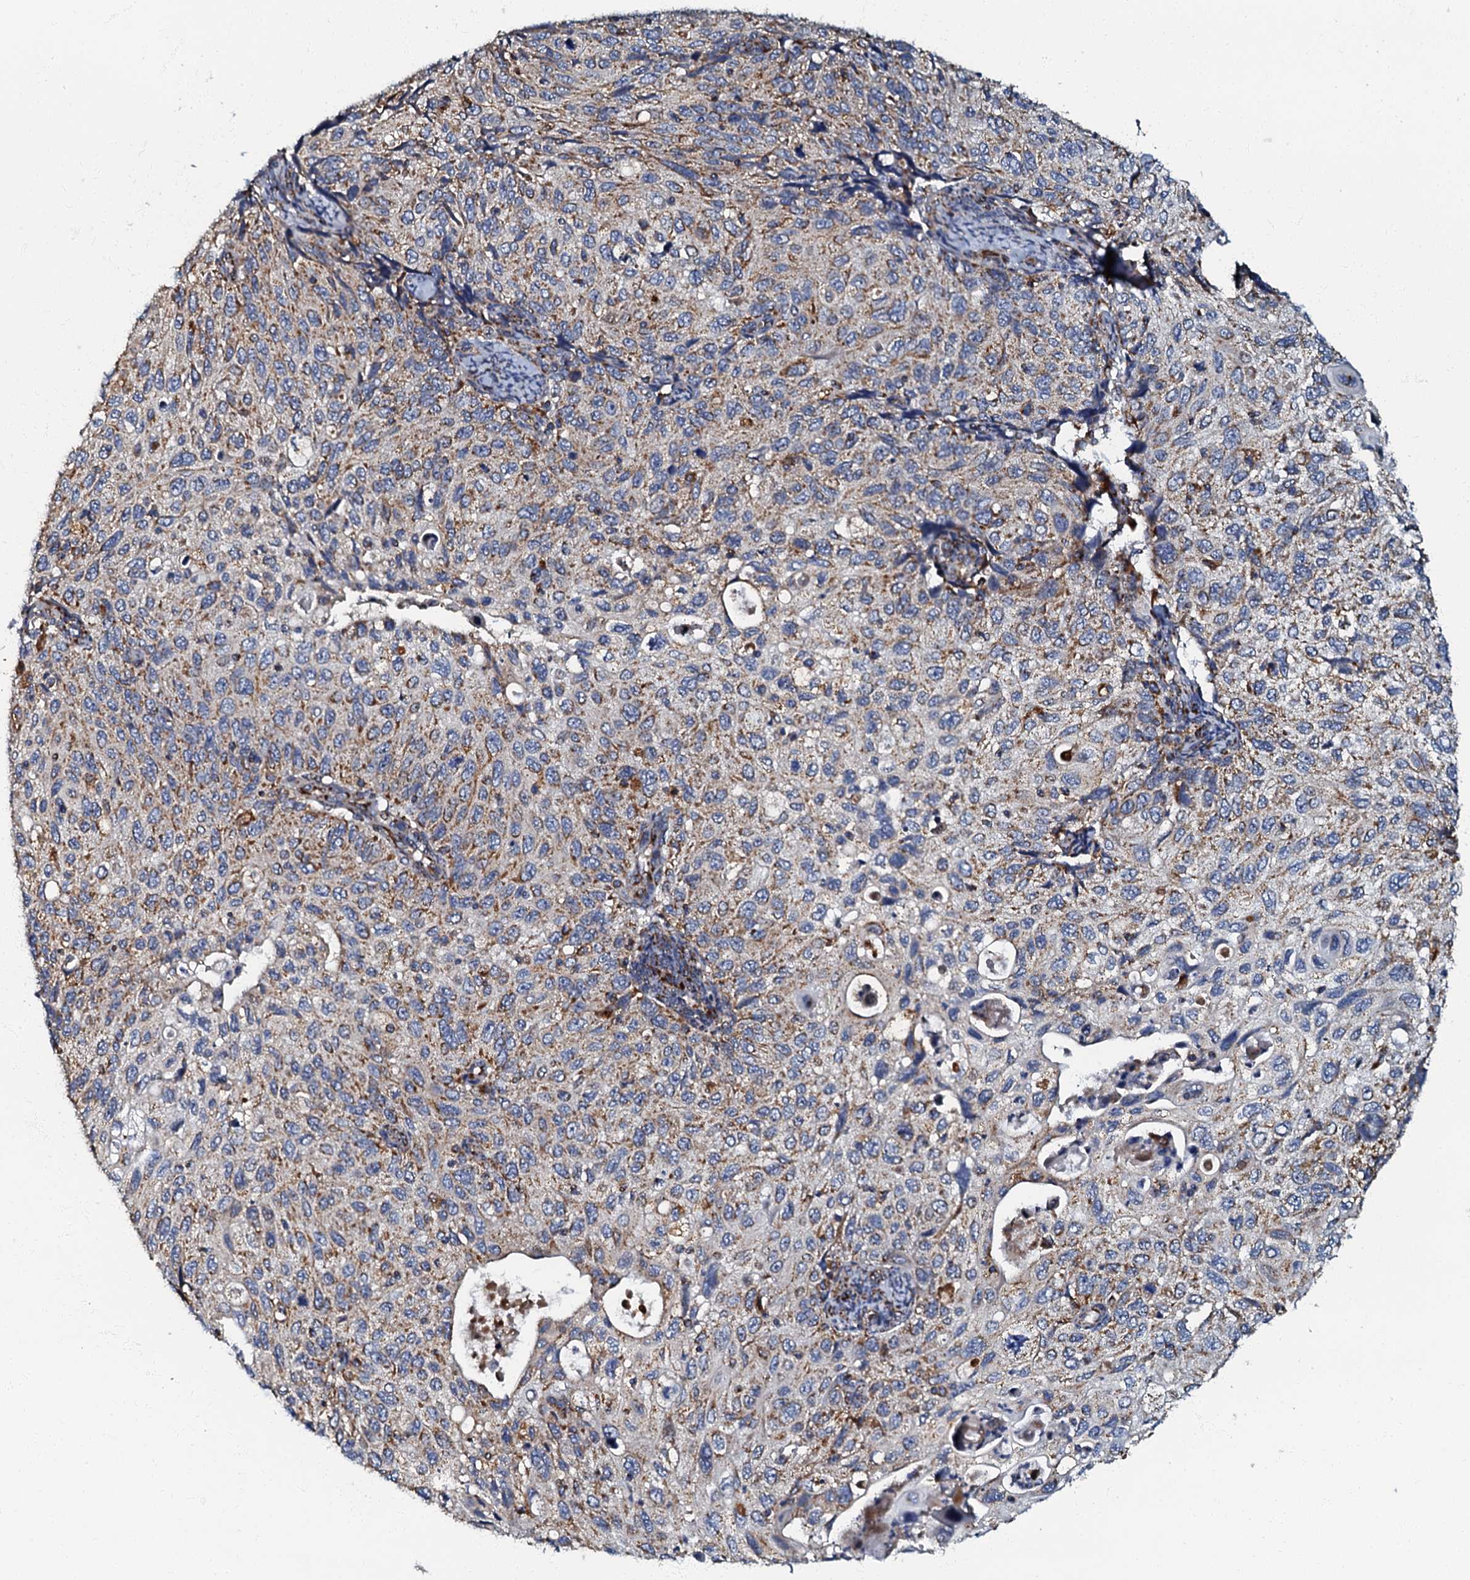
{"staining": {"intensity": "moderate", "quantity": ">75%", "location": "cytoplasmic/membranous"}, "tissue": "cervical cancer", "cell_type": "Tumor cells", "image_type": "cancer", "snomed": [{"axis": "morphology", "description": "Squamous cell carcinoma, NOS"}, {"axis": "topography", "description": "Cervix"}], "caption": "The photomicrograph reveals staining of cervical cancer (squamous cell carcinoma), revealing moderate cytoplasmic/membranous protein expression (brown color) within tumor cells.", "gene": "NDUFA12", "patient": {"sex": "female", "age": 70}}